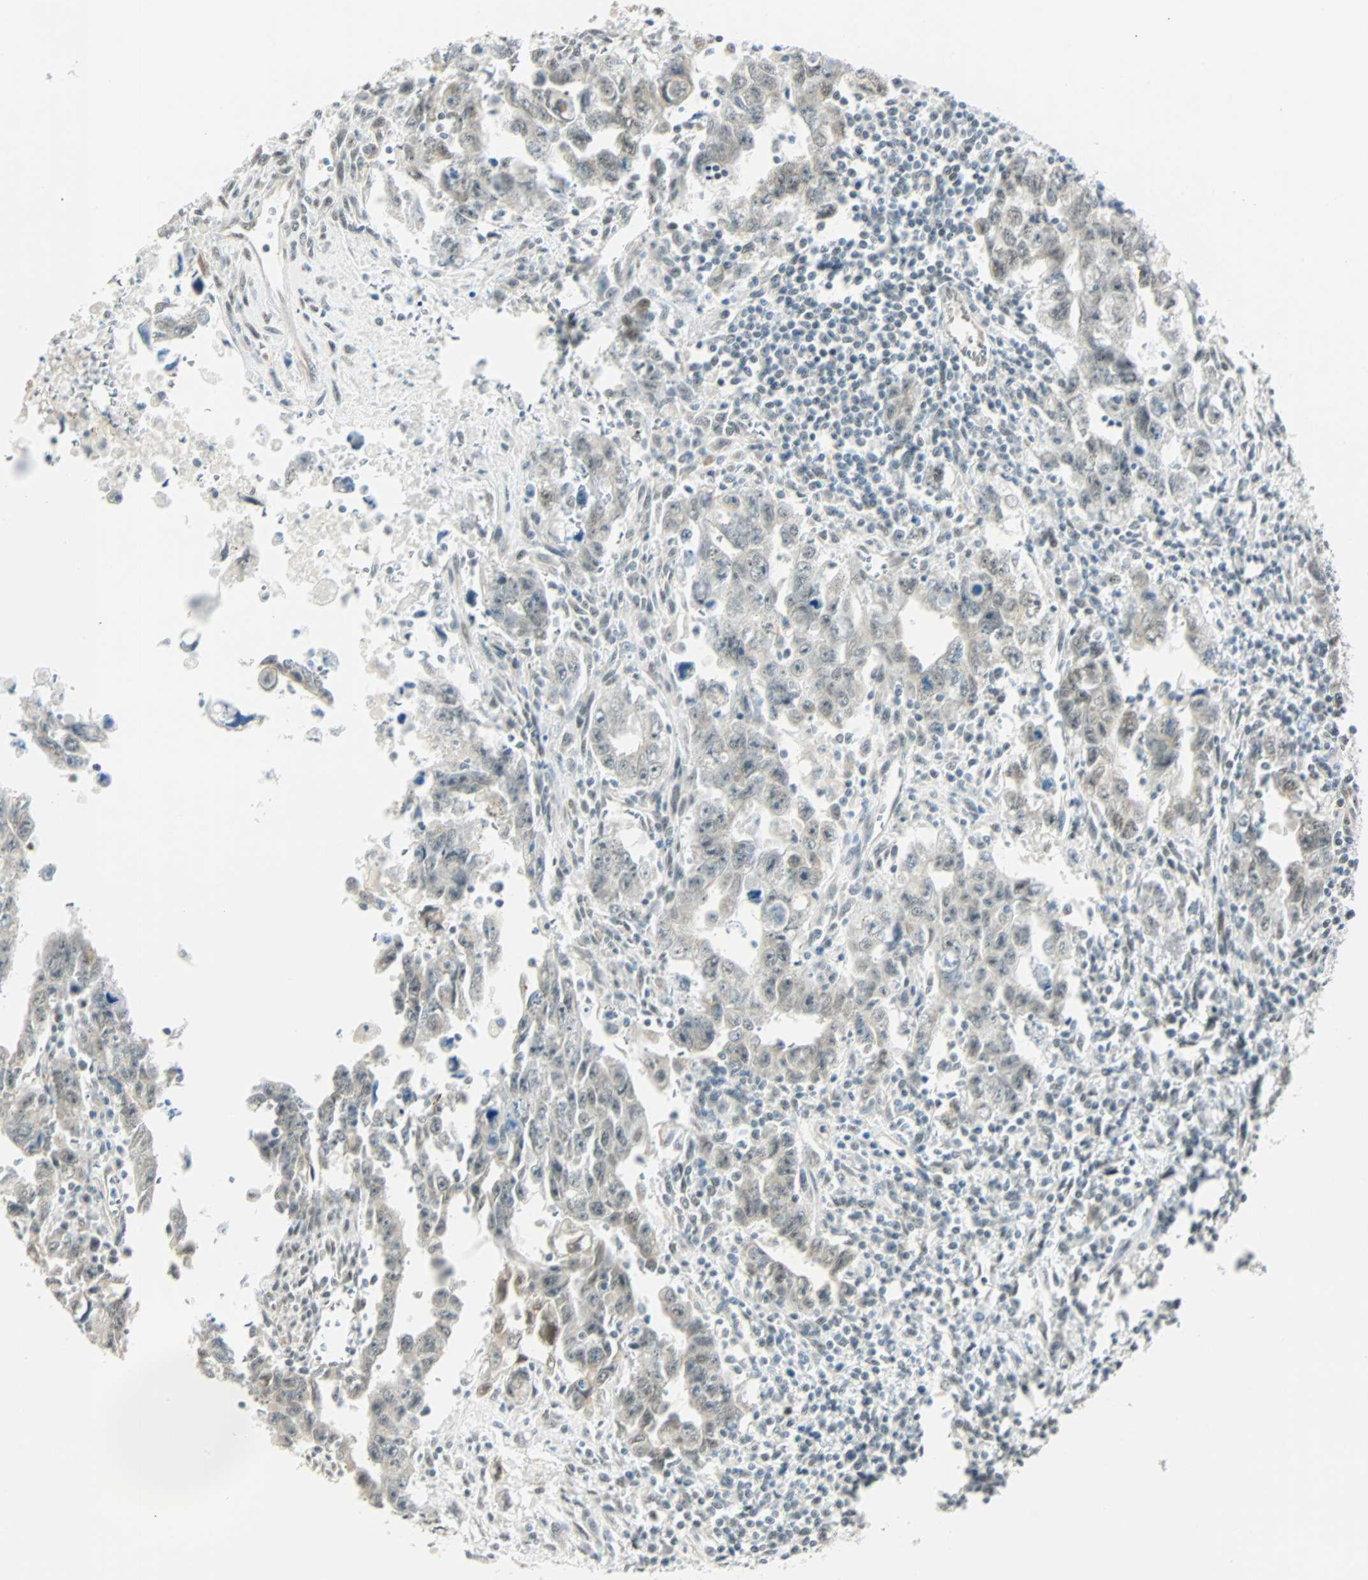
{"staining": {"intensity": "negative", "quantity": "none", "location": "none"}, "tissue": "testis cancer", "cell_type": "Tumor cells", "image_type": "cancer", "snomed": [{"axis": "morphology", "description": "Carcinoma, Embryonal, NOS"}, {"axis": "topography", "description": "Testis"}], "caption": "Immunohistochemistry of embryonal carcinoma (testis) exhibits no positivity in tumor cells. Brightfield microscopy of IHC stained with DAB (3,3'-diaminobenzidine) (brown) and hematoxylin (blue), captured at high magnification.", "gene": "NELFE", "patient": {"sex": "male", "age": 28}}